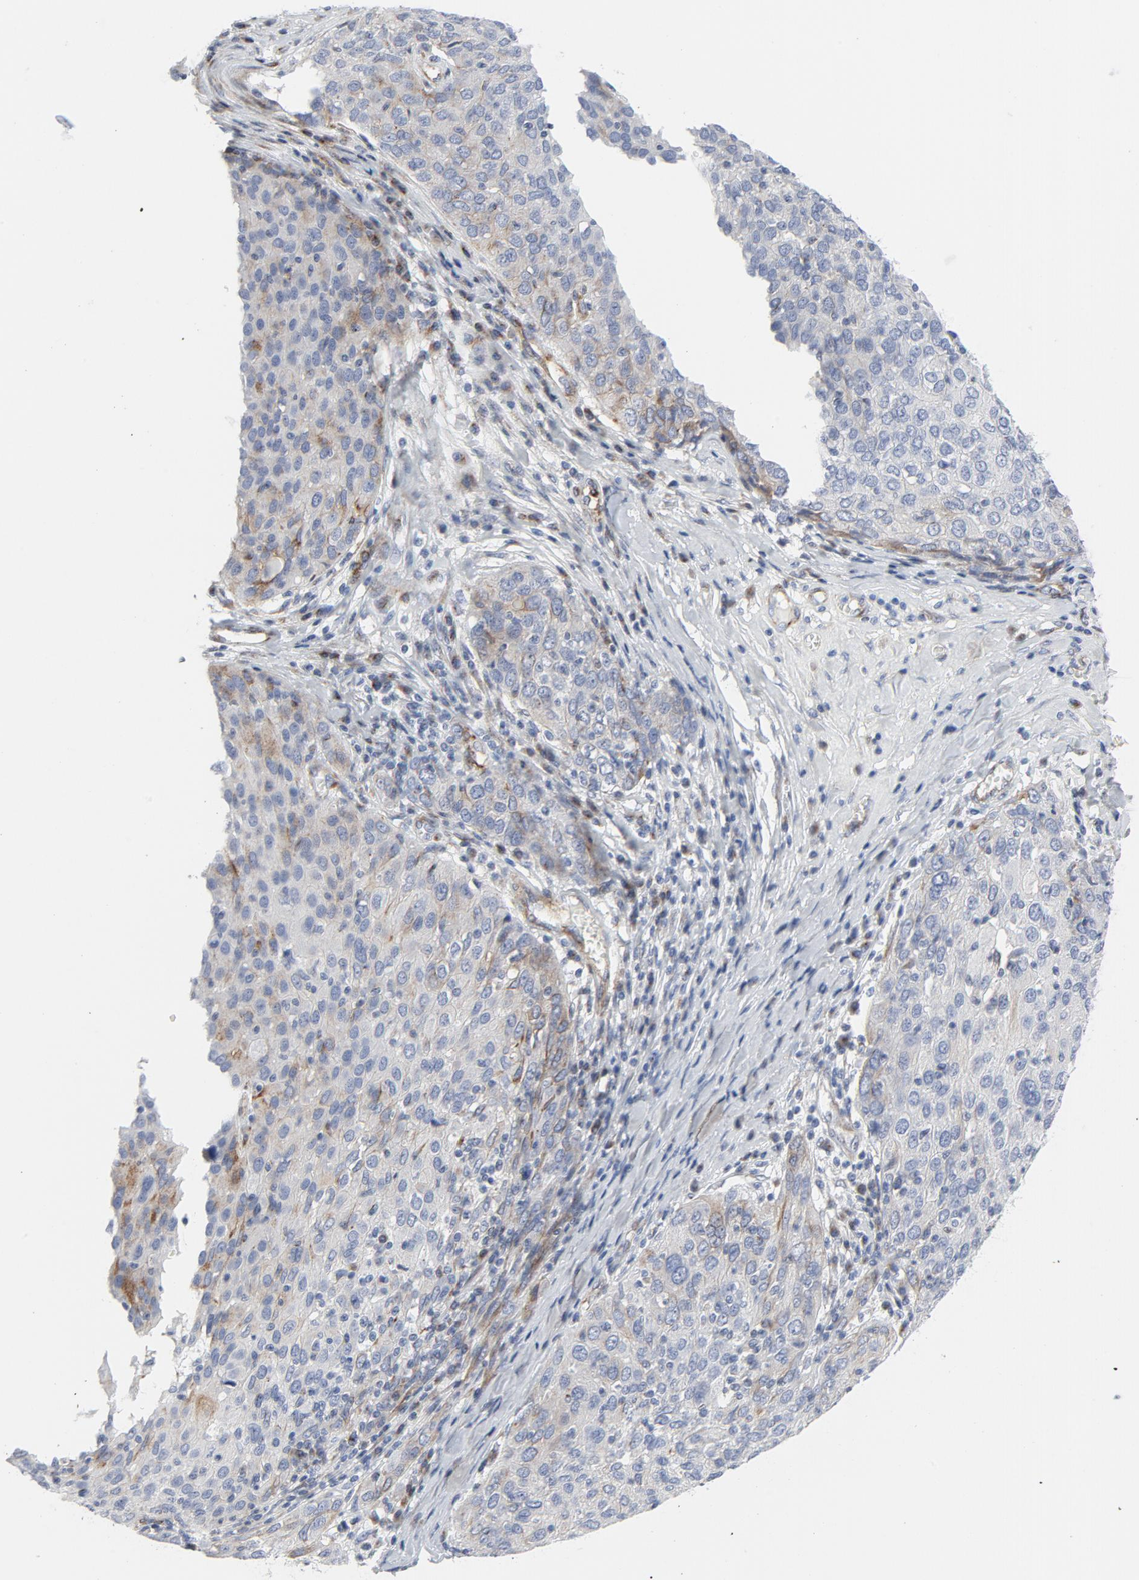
{"staining": {"intensity": "weak", "quantity": "<25%", "location": "cytoplasmic/membranous"}, "tissue": "ovarian cancer", "cell_type": "Tumor cells", "image_type": "cancer", "snomed": [{"axis": "morphology", "description": "Carcinoma, endometroid"}, {"axis": "topography", "description": "Ovary"}], "caption": "Immunohistochemistry (IHC) histopathology image of human ovarian endometroid carcinoma stained for a protein (brown), which displays no expression in tumor cells.", "gene": "TUBB1", "patient": {"sex": "female", "age": 50}}